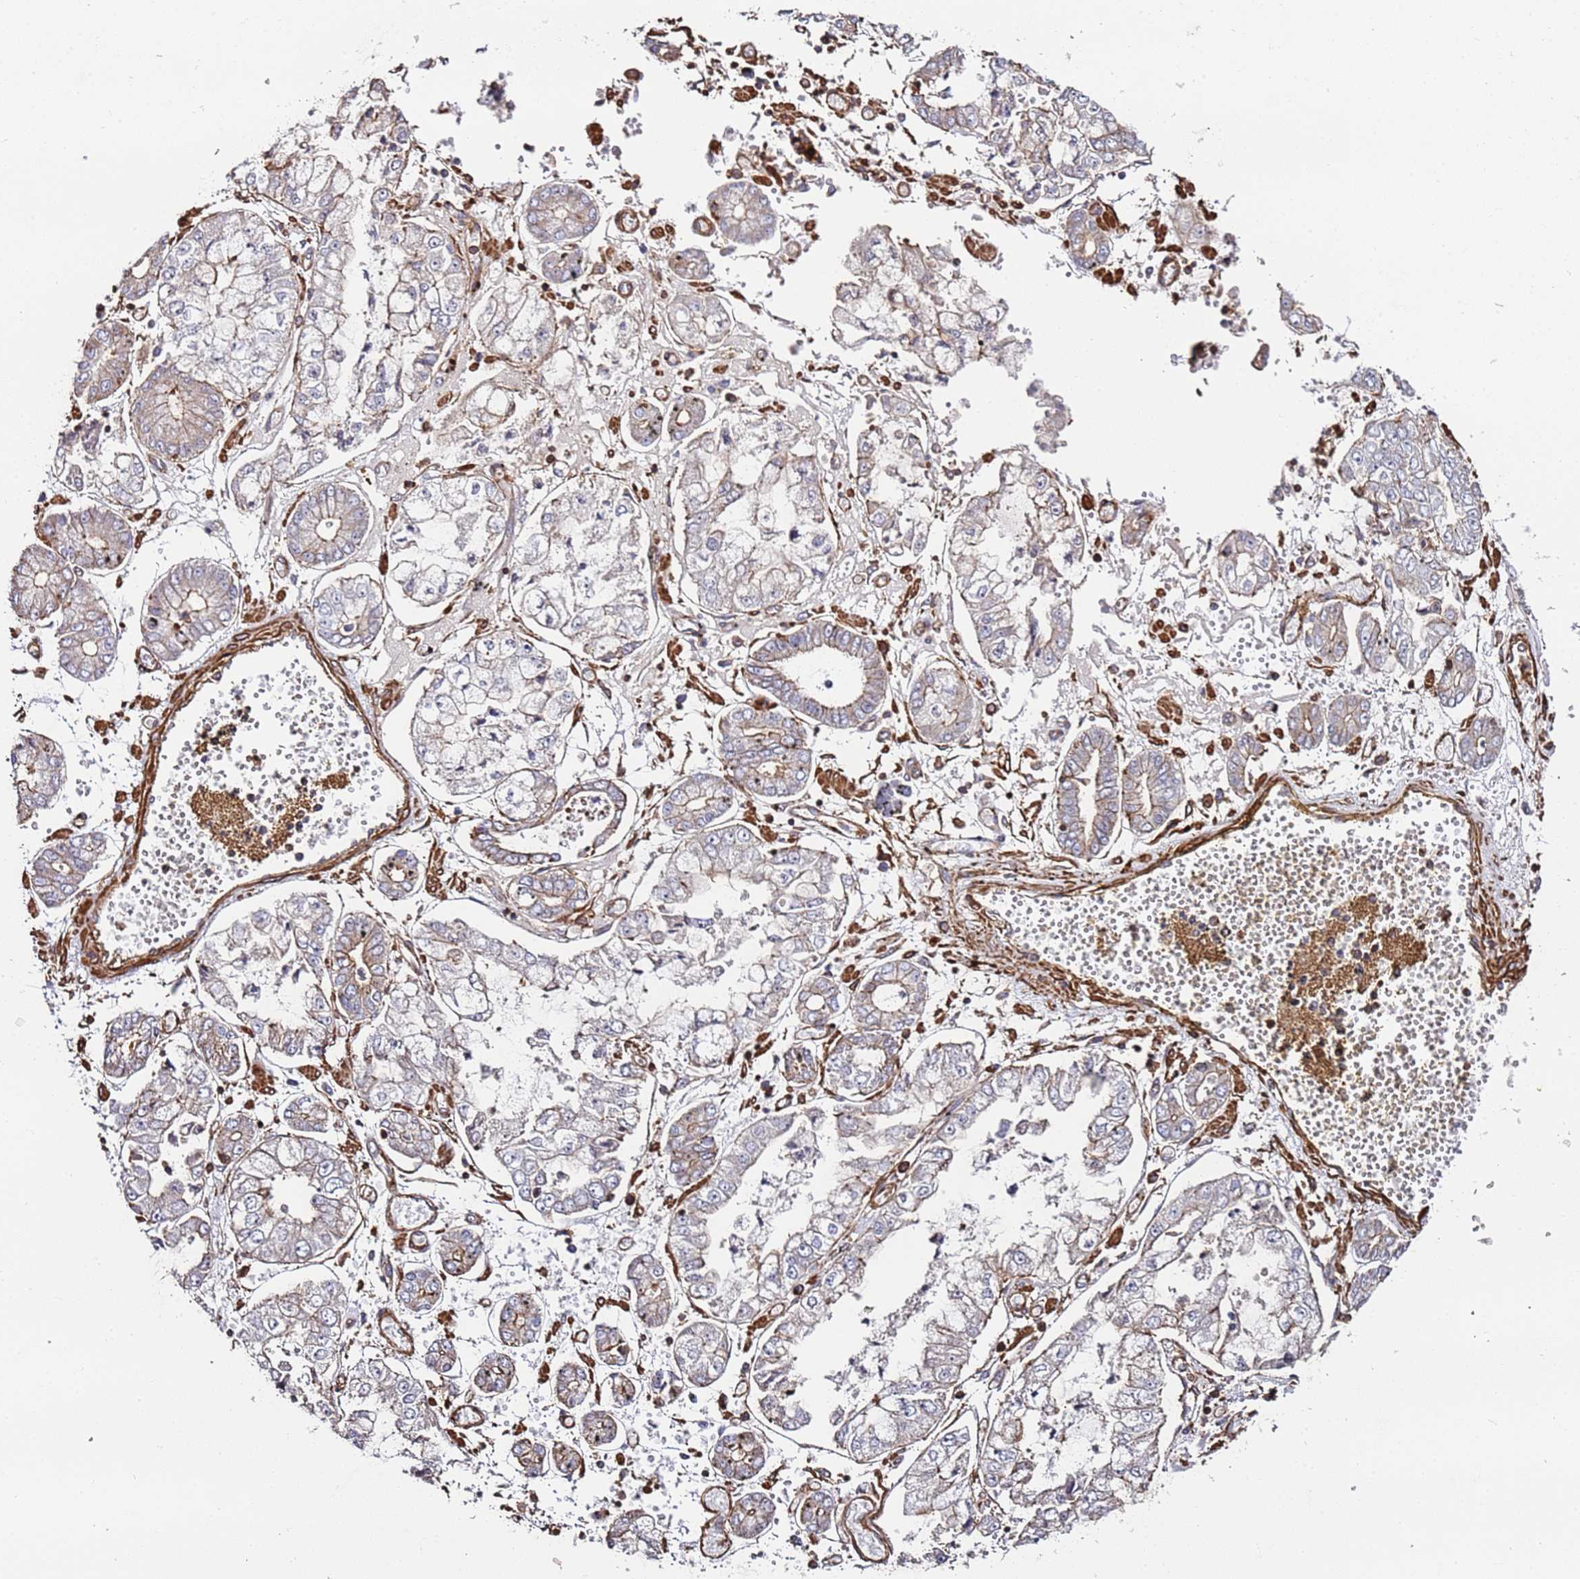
{"staining": {"intensity": "weak", "quantity": "<25%", "location": "cytoplasmic/membranous"}, "tissue": "stomach cancer", "cell_type": "Tumor cells", "image_type": "cancer", "snomed": [{"axis": "morphology", "description": "Adenocarcinoma, NOS"}, {"axis": "topography", "description": "Stomach"}], "caption": "Tumor cells are negative for protein expression in human stomach cancer.", "gene": "CYP2U1", "patient": {"sex": "male", "age": 76}}